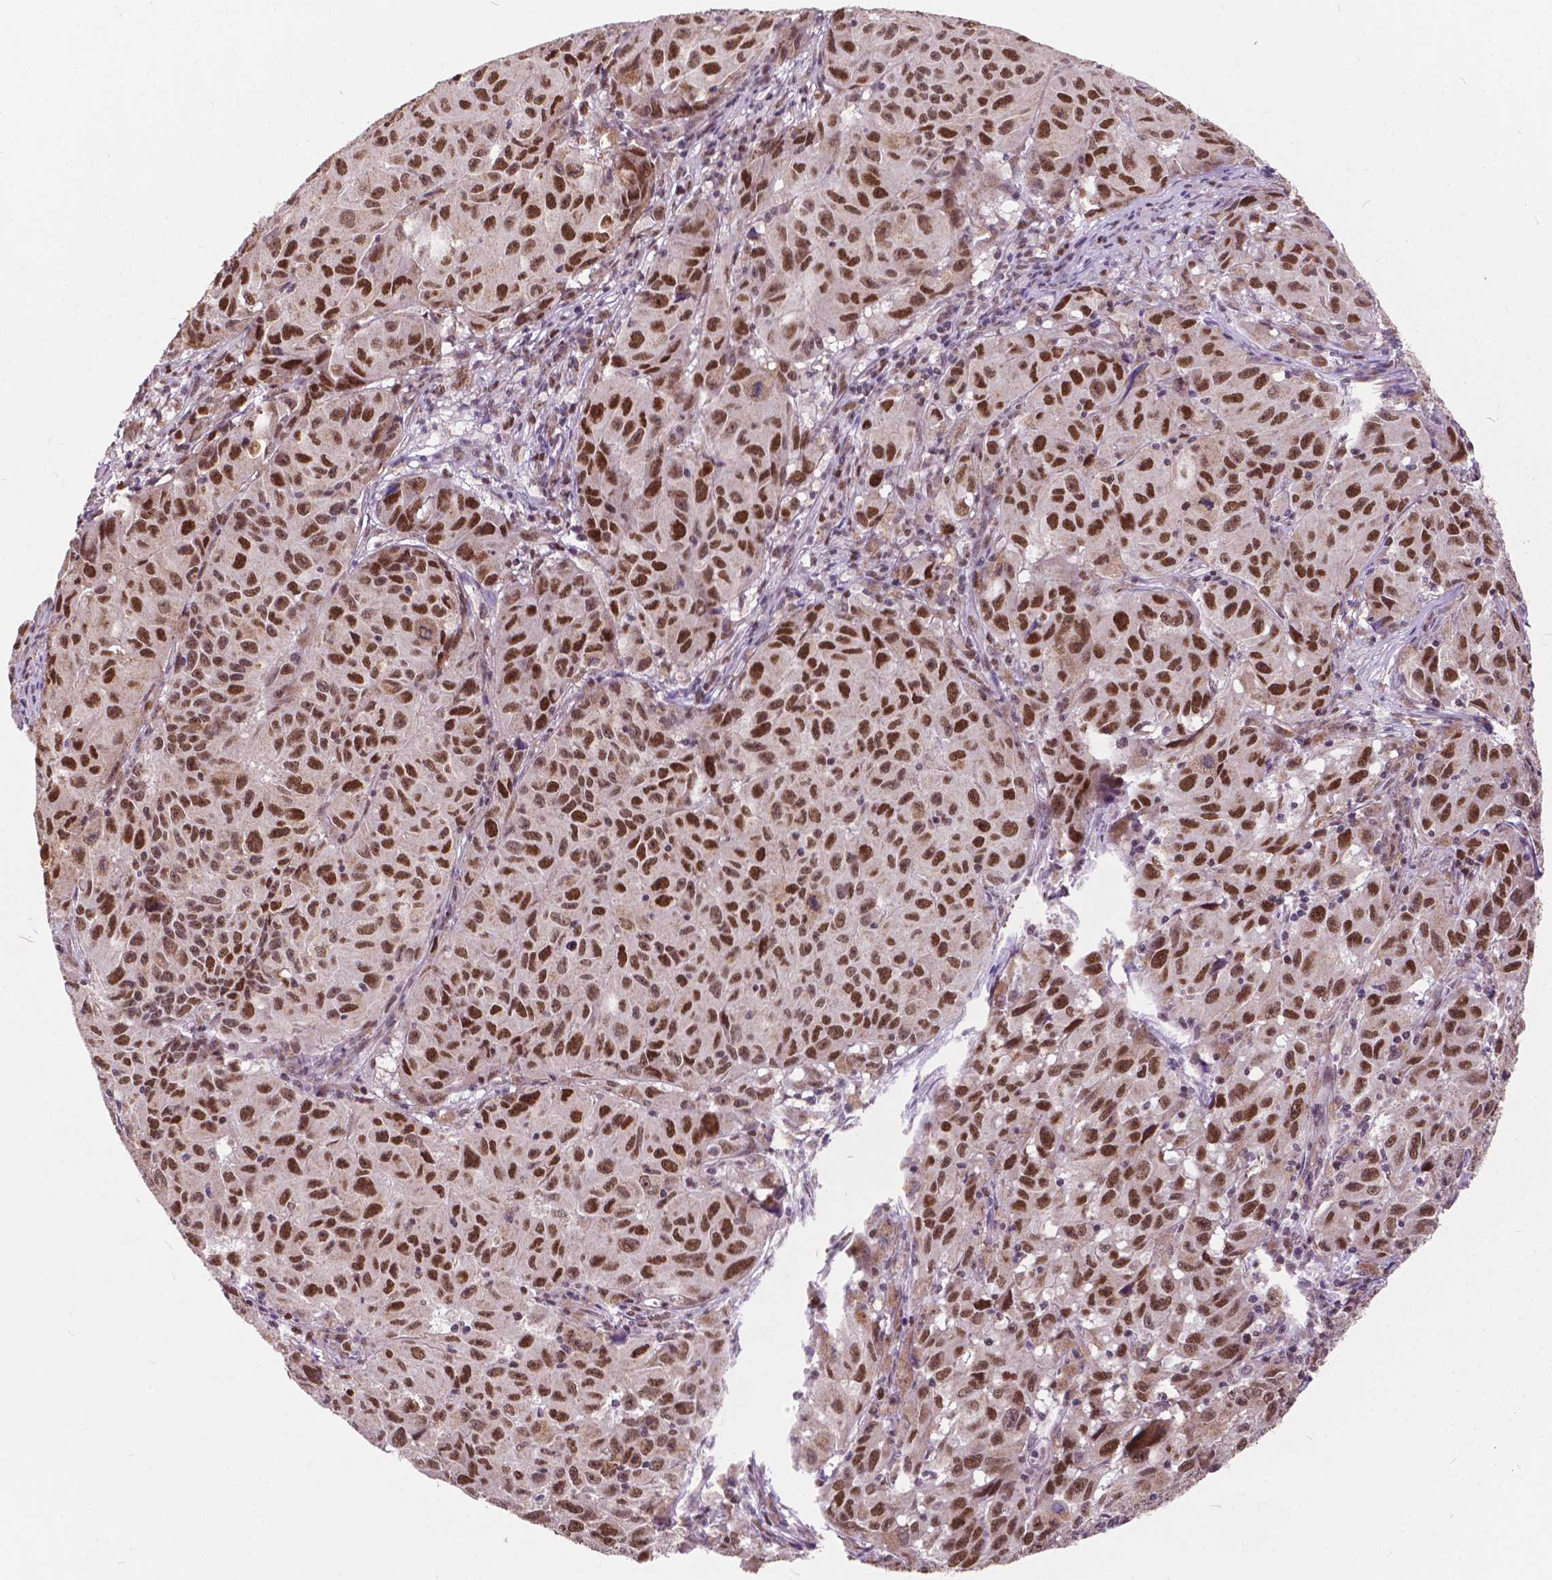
{"staining": {"intensity": "strong", "quantity": ">75%", "location": "nuclear"}, "tissue": "melanoma", "cell_type": "Tumor cells", "image_type": "cancer", "snomed": [{"axis": "morphology", "description": "Malignant melanoma, NOS"}, {"axis": "topography", "description": "Vulva, labia, clitoris and Bartholin´s gland, NO"}], "caption": "Malignant melanoma was stained to show a protein in brown. There is high levels of strong nuclear expression in approximately >75% of tumor cells.", "gene": "MSH2", "patient": {"sex": "female", "age": 75}}